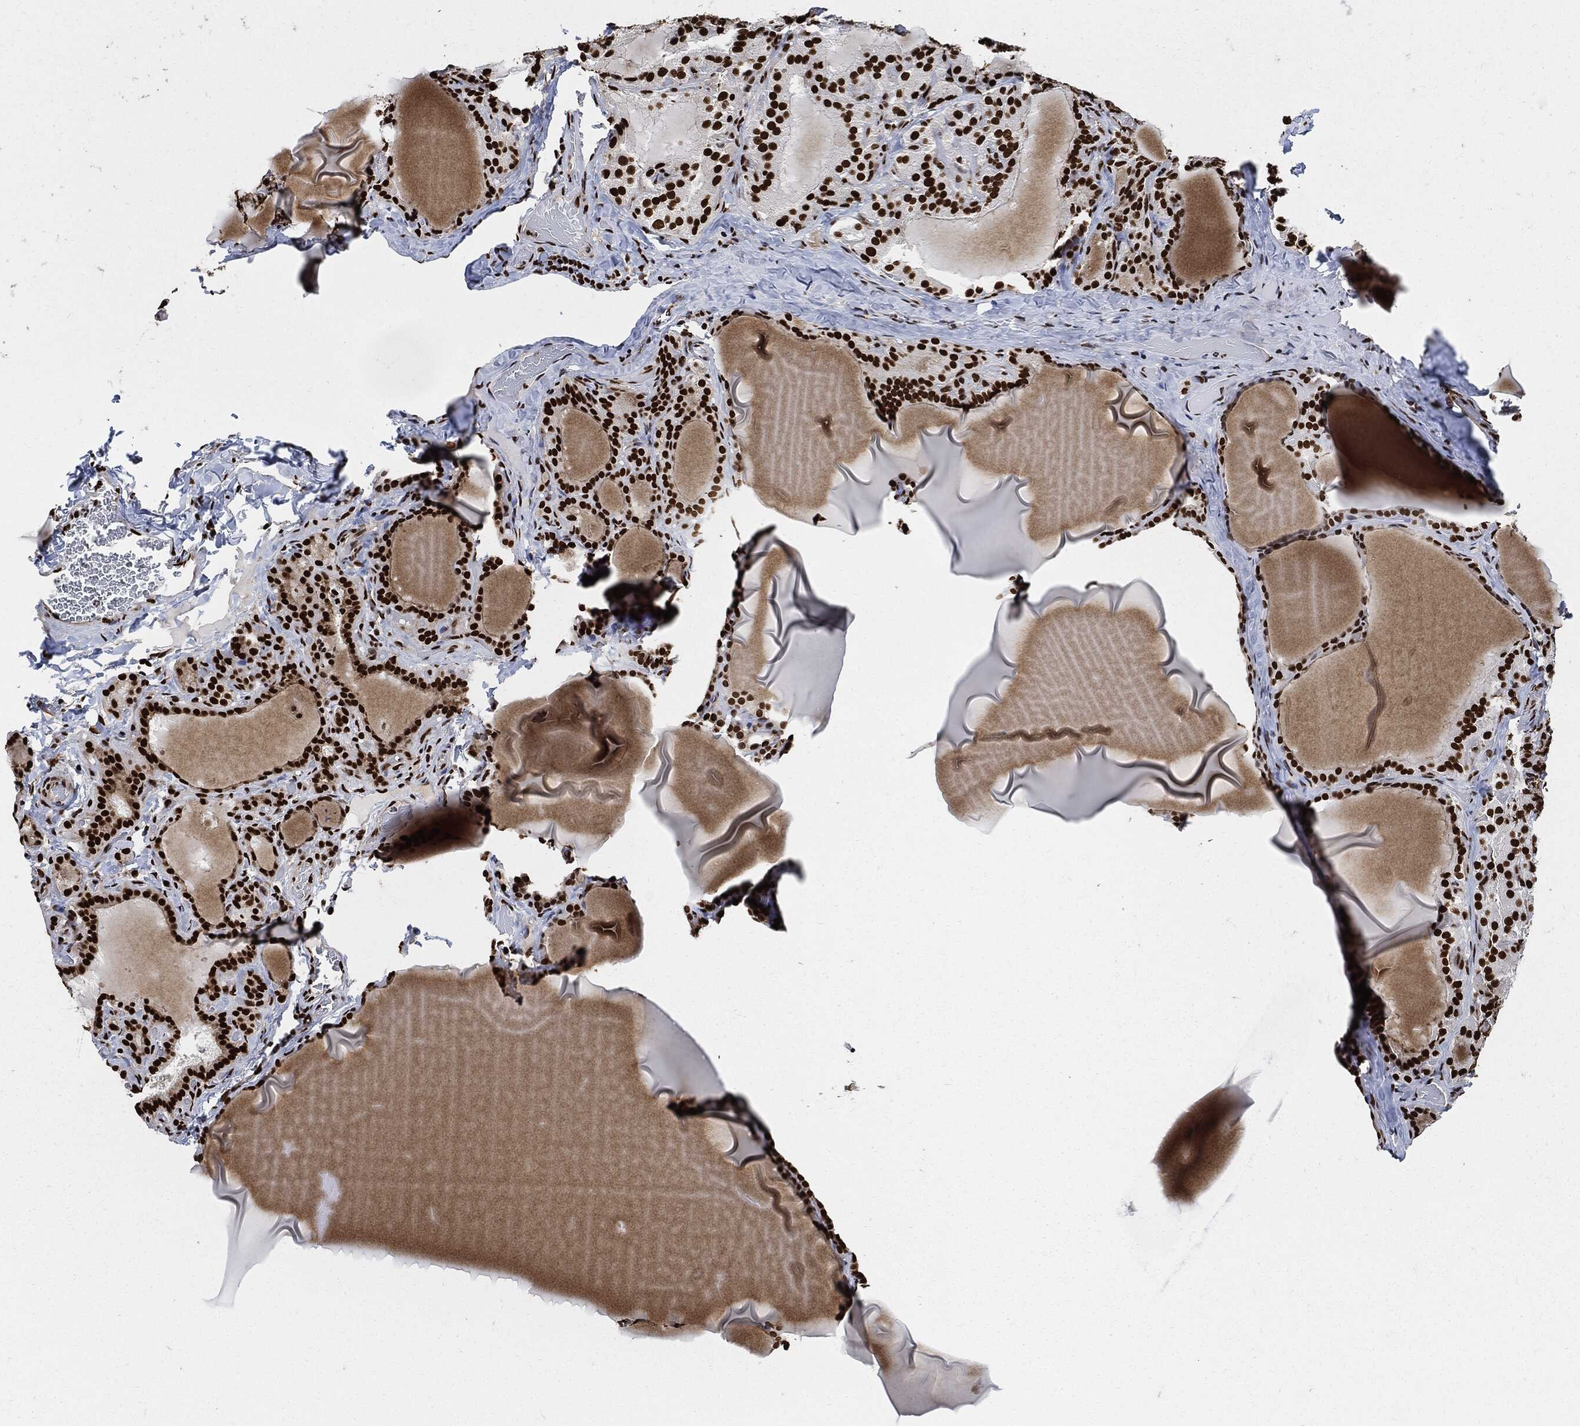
{"staining": {"intensity": "strong", "quantity": ">75%", "location": "nuclear"}, "tissue": "thyroid gland", "cell_type": "Glandular cells", "image_type": "normal", "snomed": [{"axis": "morphology", "description": "Normal tissue, NOS"}, {"axis": "morphology", "description": "Hyperplasia, NOS"}, {"axis": "topography", "description": "Thyroid gland"}], "caption": "Protein expression analysis of unremarkable thyroid gland displays strong nuclear positivity in approximately >75% of glandular cells. The protein of interest is stained brown, and the nuclei are stained in blue (DAB IHC with brightfield microscopy, high magnification).", "gene": "RECQL", "patient": {"sex": "female", "age": 27}}